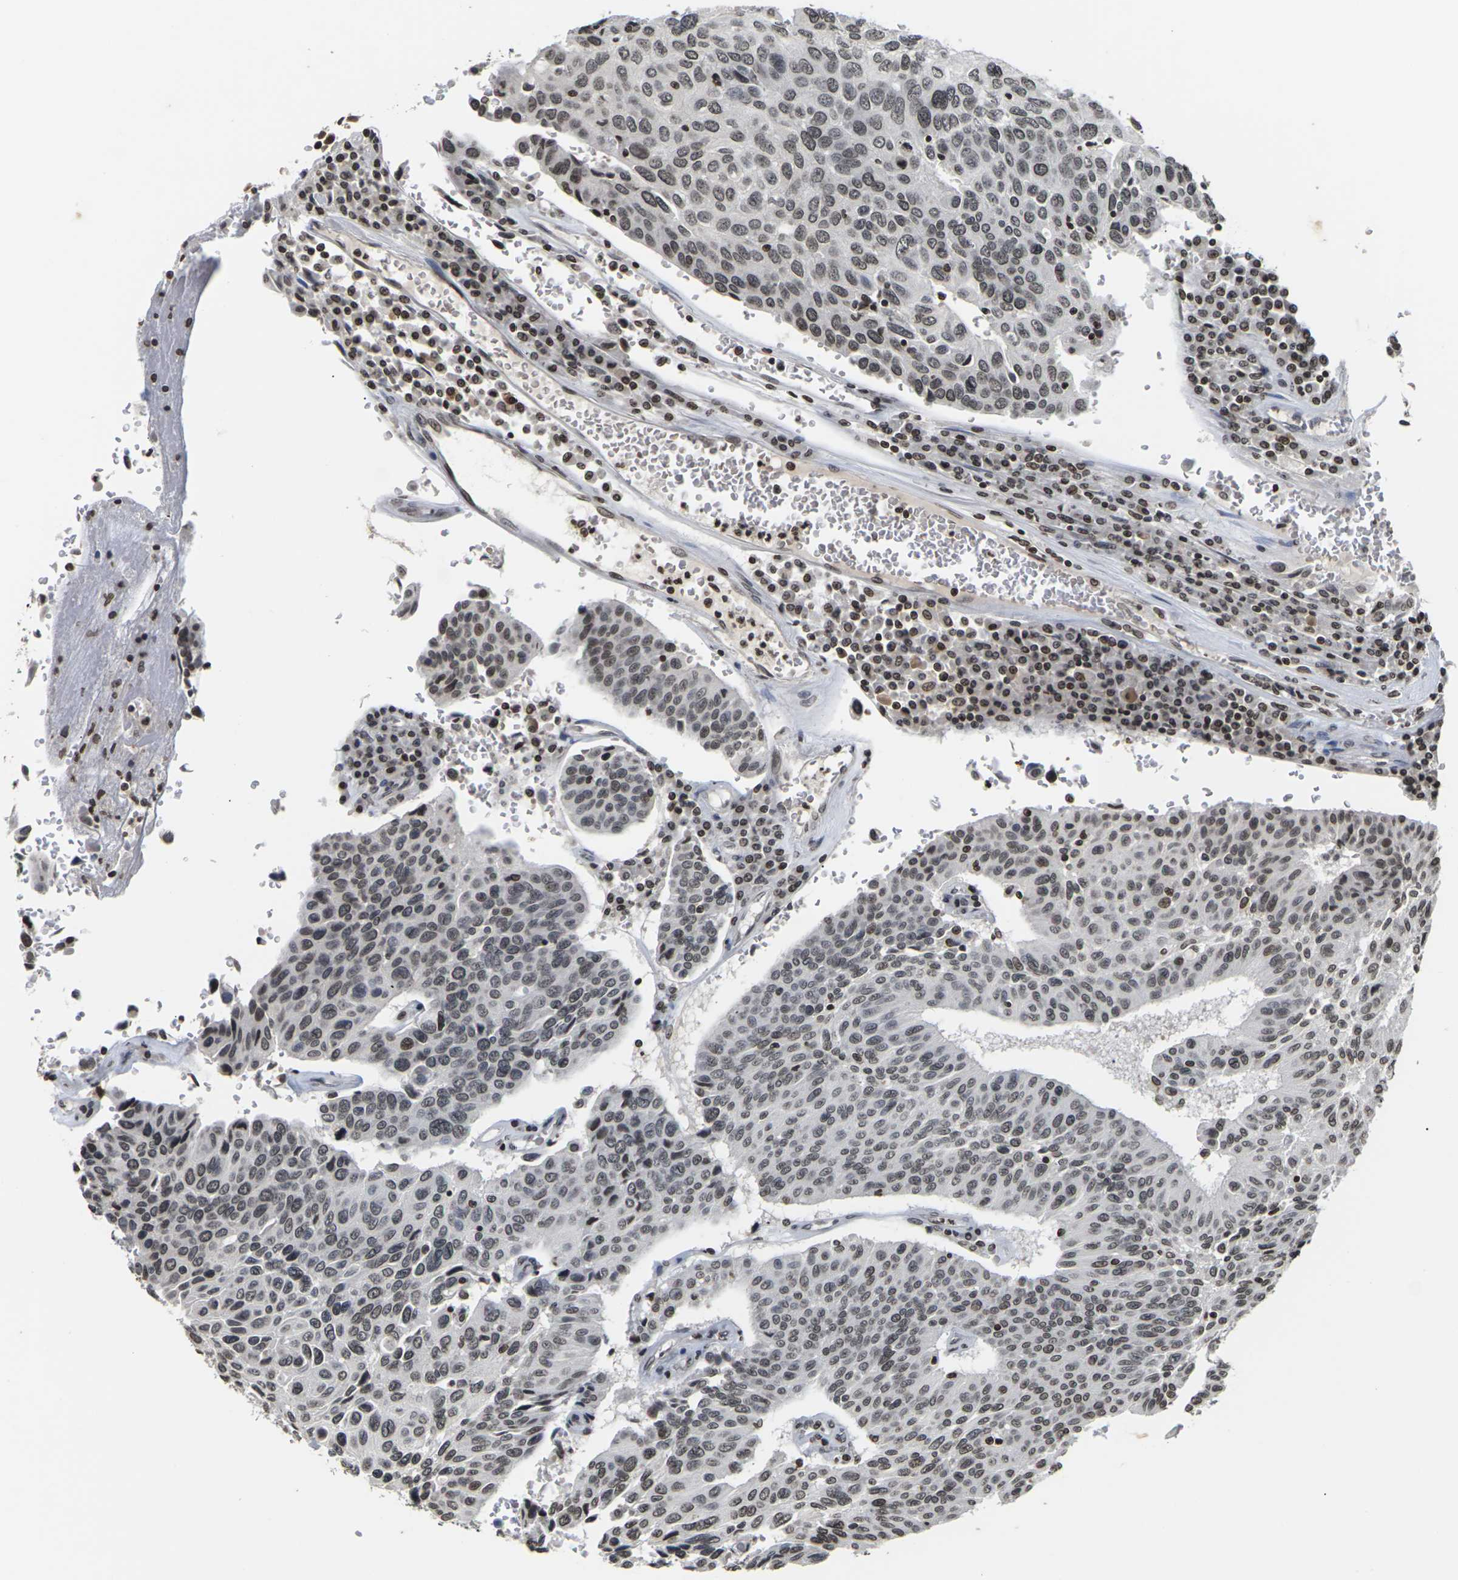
{"staining": {"intensity": "moderate", "quantity": ">75%", "location": "nuclear"}, "tissue": "urothelial cancer", "cell_type": "Tumor cells", "image_type": "cancer", "snomed": [{"axis": "morphology", "description": "Urothelial carcinoma, High grade"}, {"axis": "topography", "description": "Urinary bladder"}], "caption": "Protein analysis of urothelial cancer tissue shows moderate nuclear staining in approximately >75% of tumor cells.", "gene": "ETV5", "patient": {"sex": "male", "age": 66}}